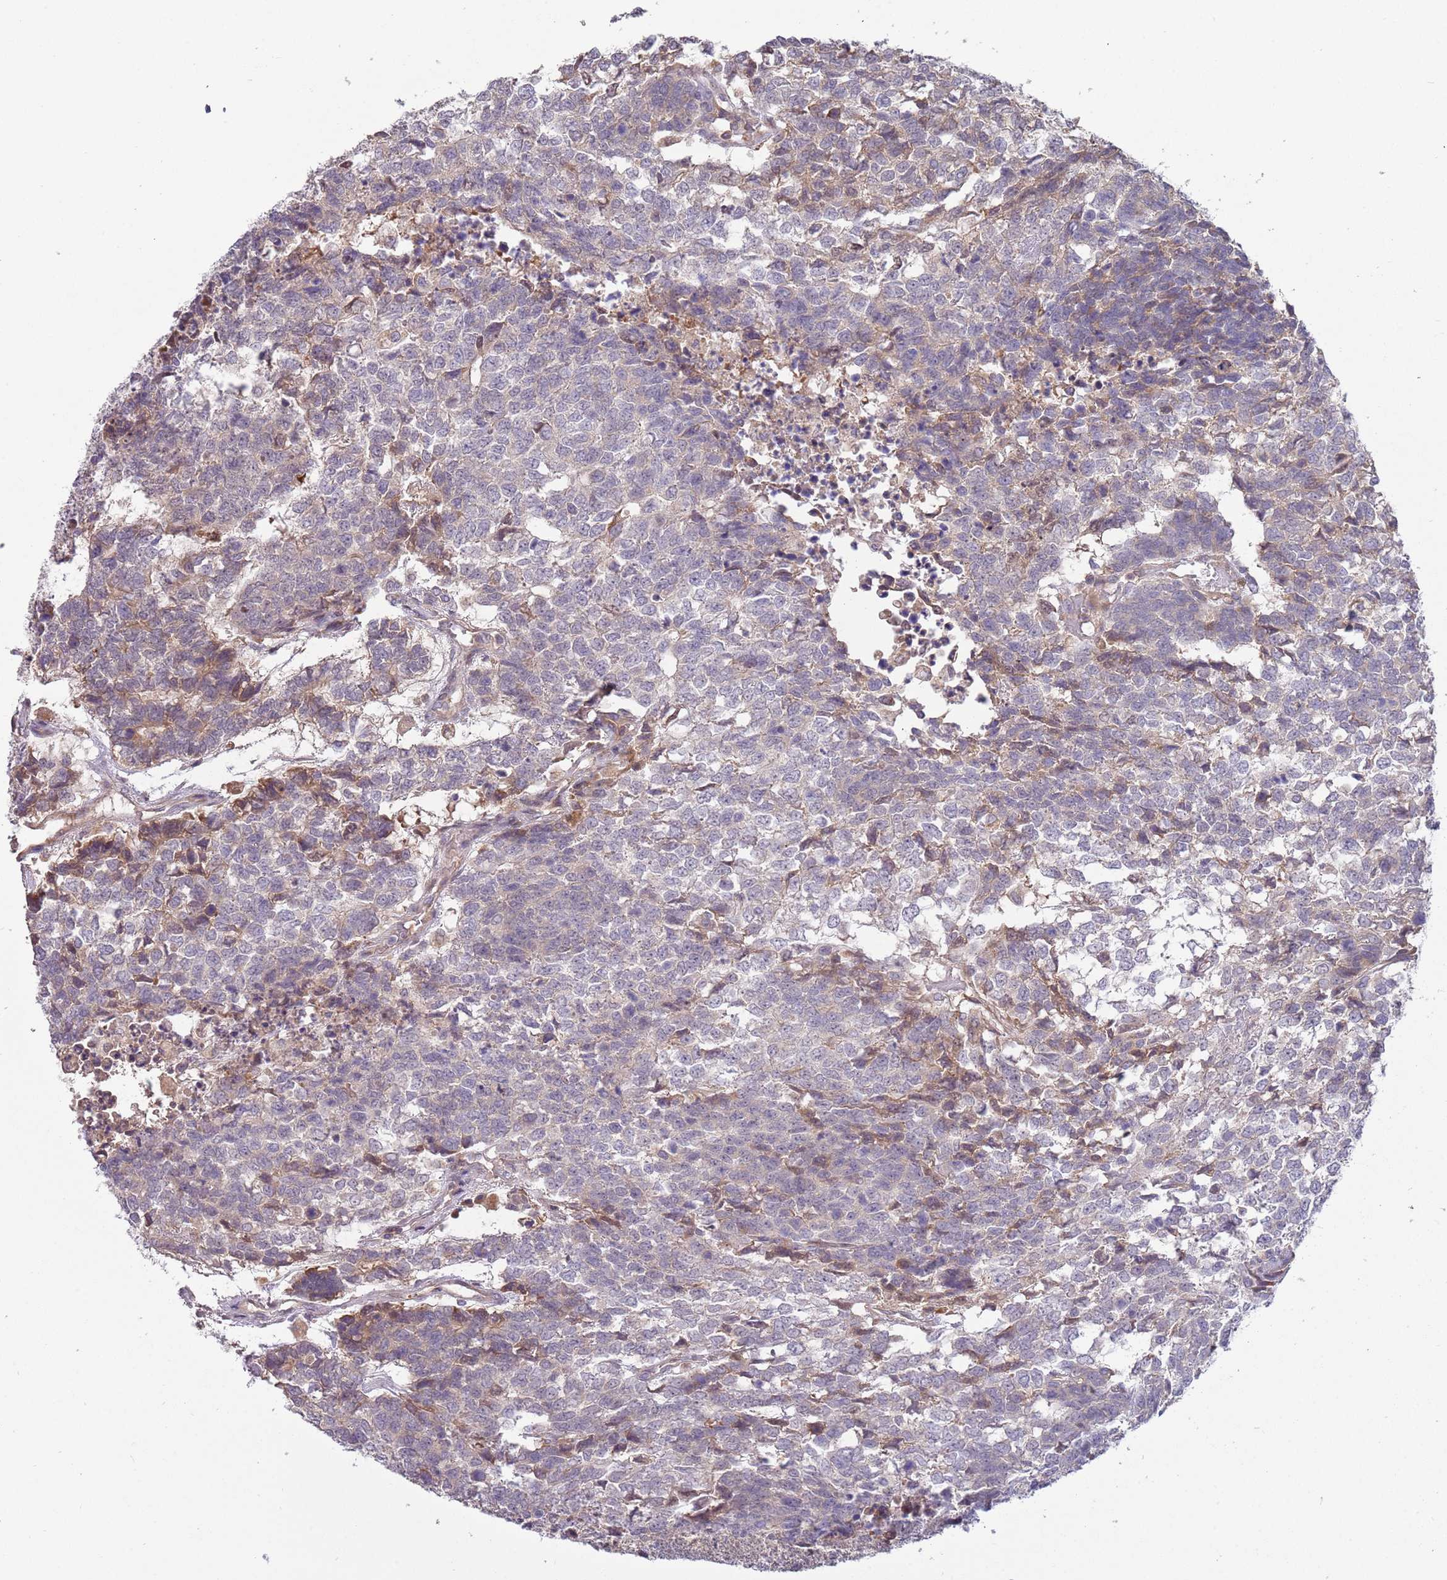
{"staining": {"intensity": "weak", "quantity": "<25%", "location": "cytoplasmic/membranous"}, "tissue": "testis cancer", "cell_type": "Tumor cells", "image_type": "cancer", "snomed": [{"axis": "morphology", "description": "Carcinoma, Embryonal, NOS"}, {"axis": "topography", "description": "Testis"}], "caption": "Tumor cells show no significant positivity in testis cancer.", "gene": "CABYR", "patient": {"sex": "male", "age": 23}}